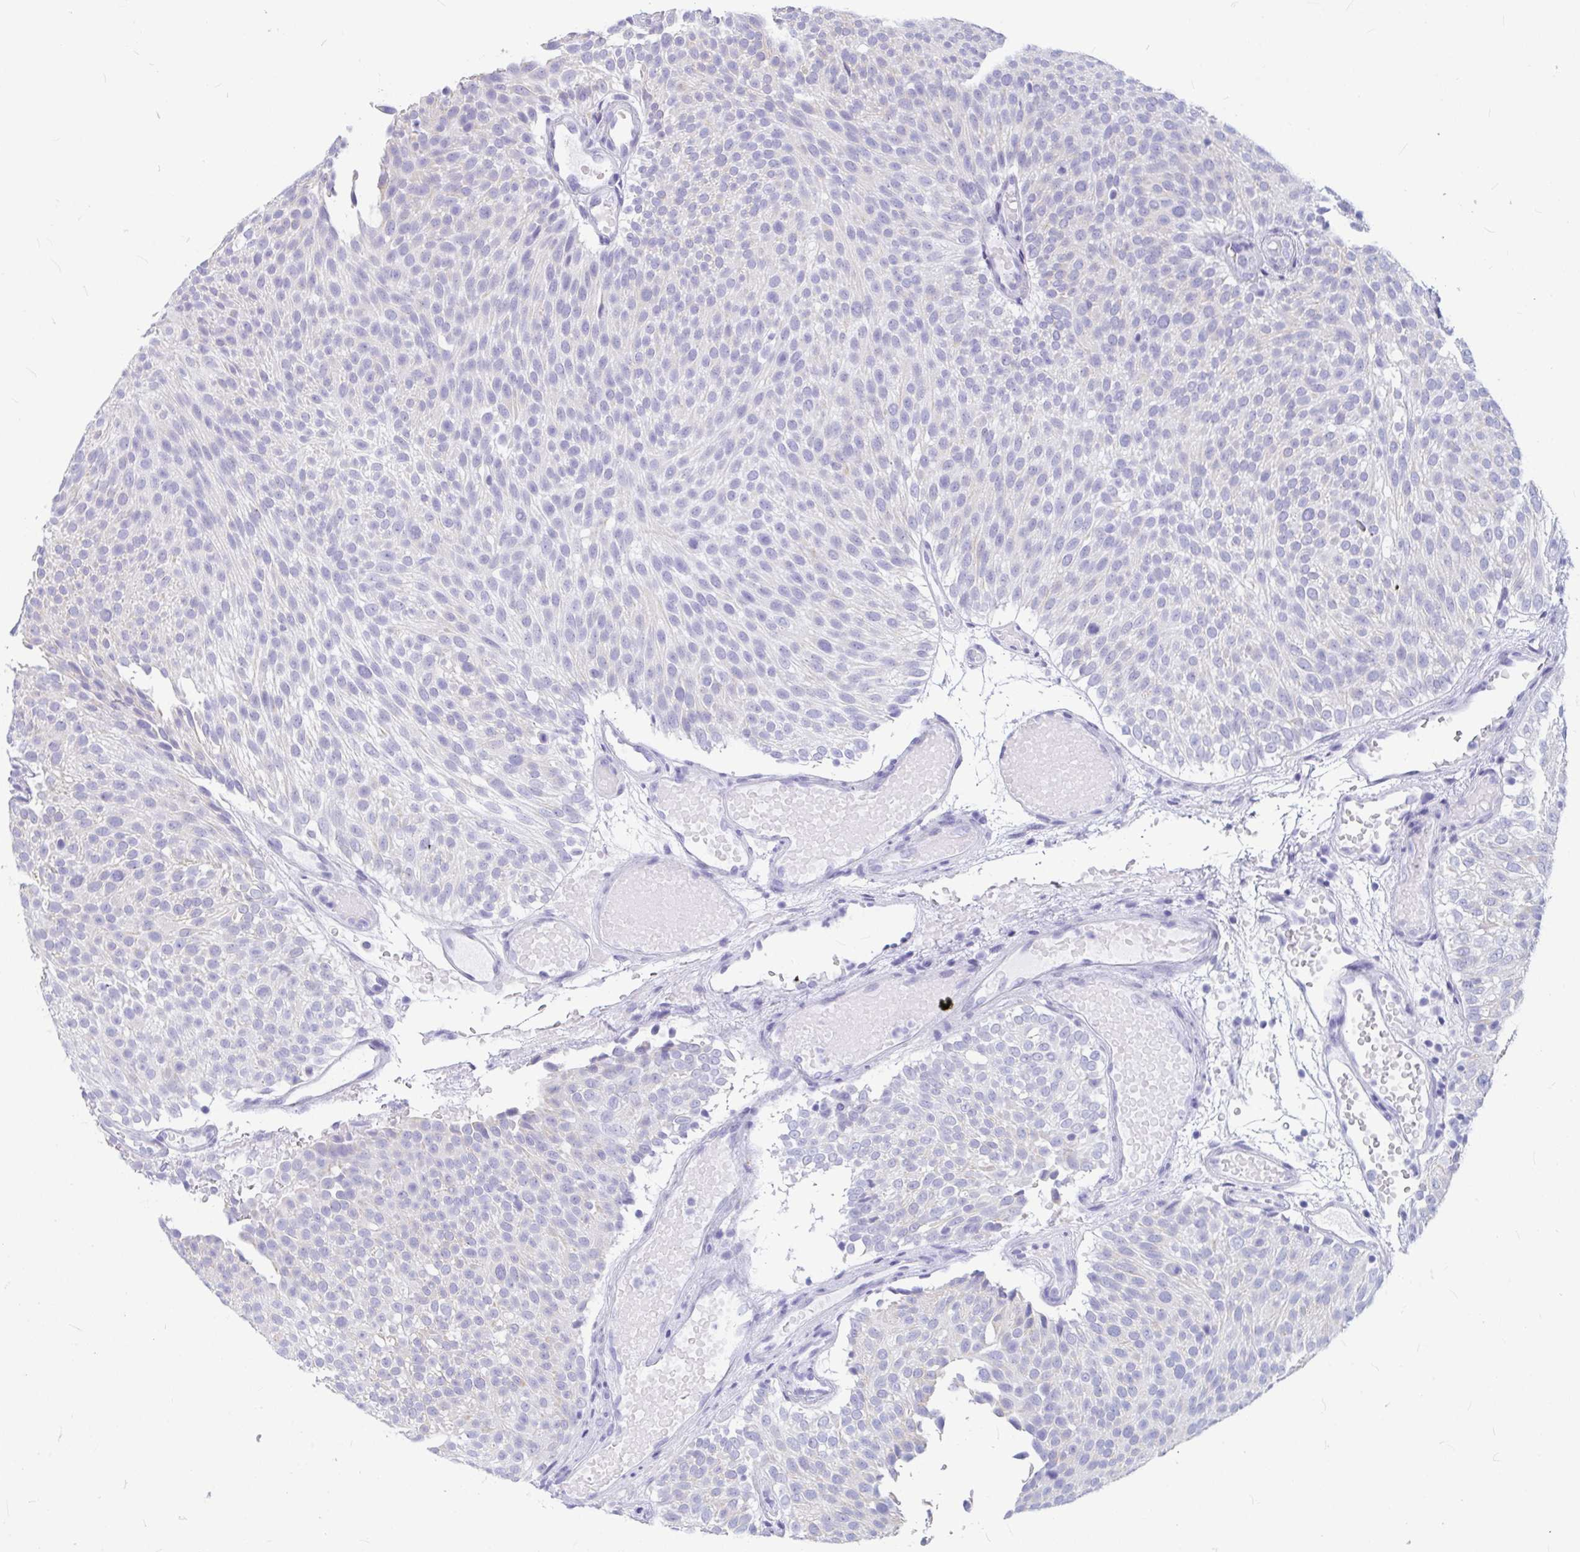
{"staining": {"intensity": "negative", "quantity": "none", "location": "none"}, "tissue": "urothelial cancer", "cell_type": "Tumor cells", "image_type": "cancer", "snomed": [{"axis": "morphology", "description": "Urothelial carcinoma, Low grade"}, {"axis": "topography", "description": "Urinary bladder"}], "caption": "This micrograph is of low-grade urothelial carcinoma stained with immunohistochemistry to label a protein in brown with the nuclei are counter-stained blue. There is no positivity in tumor cells. (Brightfield microscopy of DAB (3,3'-diaminobenzidine) immunohistochemistry at high magnification).", "gene": "OR5J2", "patient": {"sex": "male", "age": 78}}